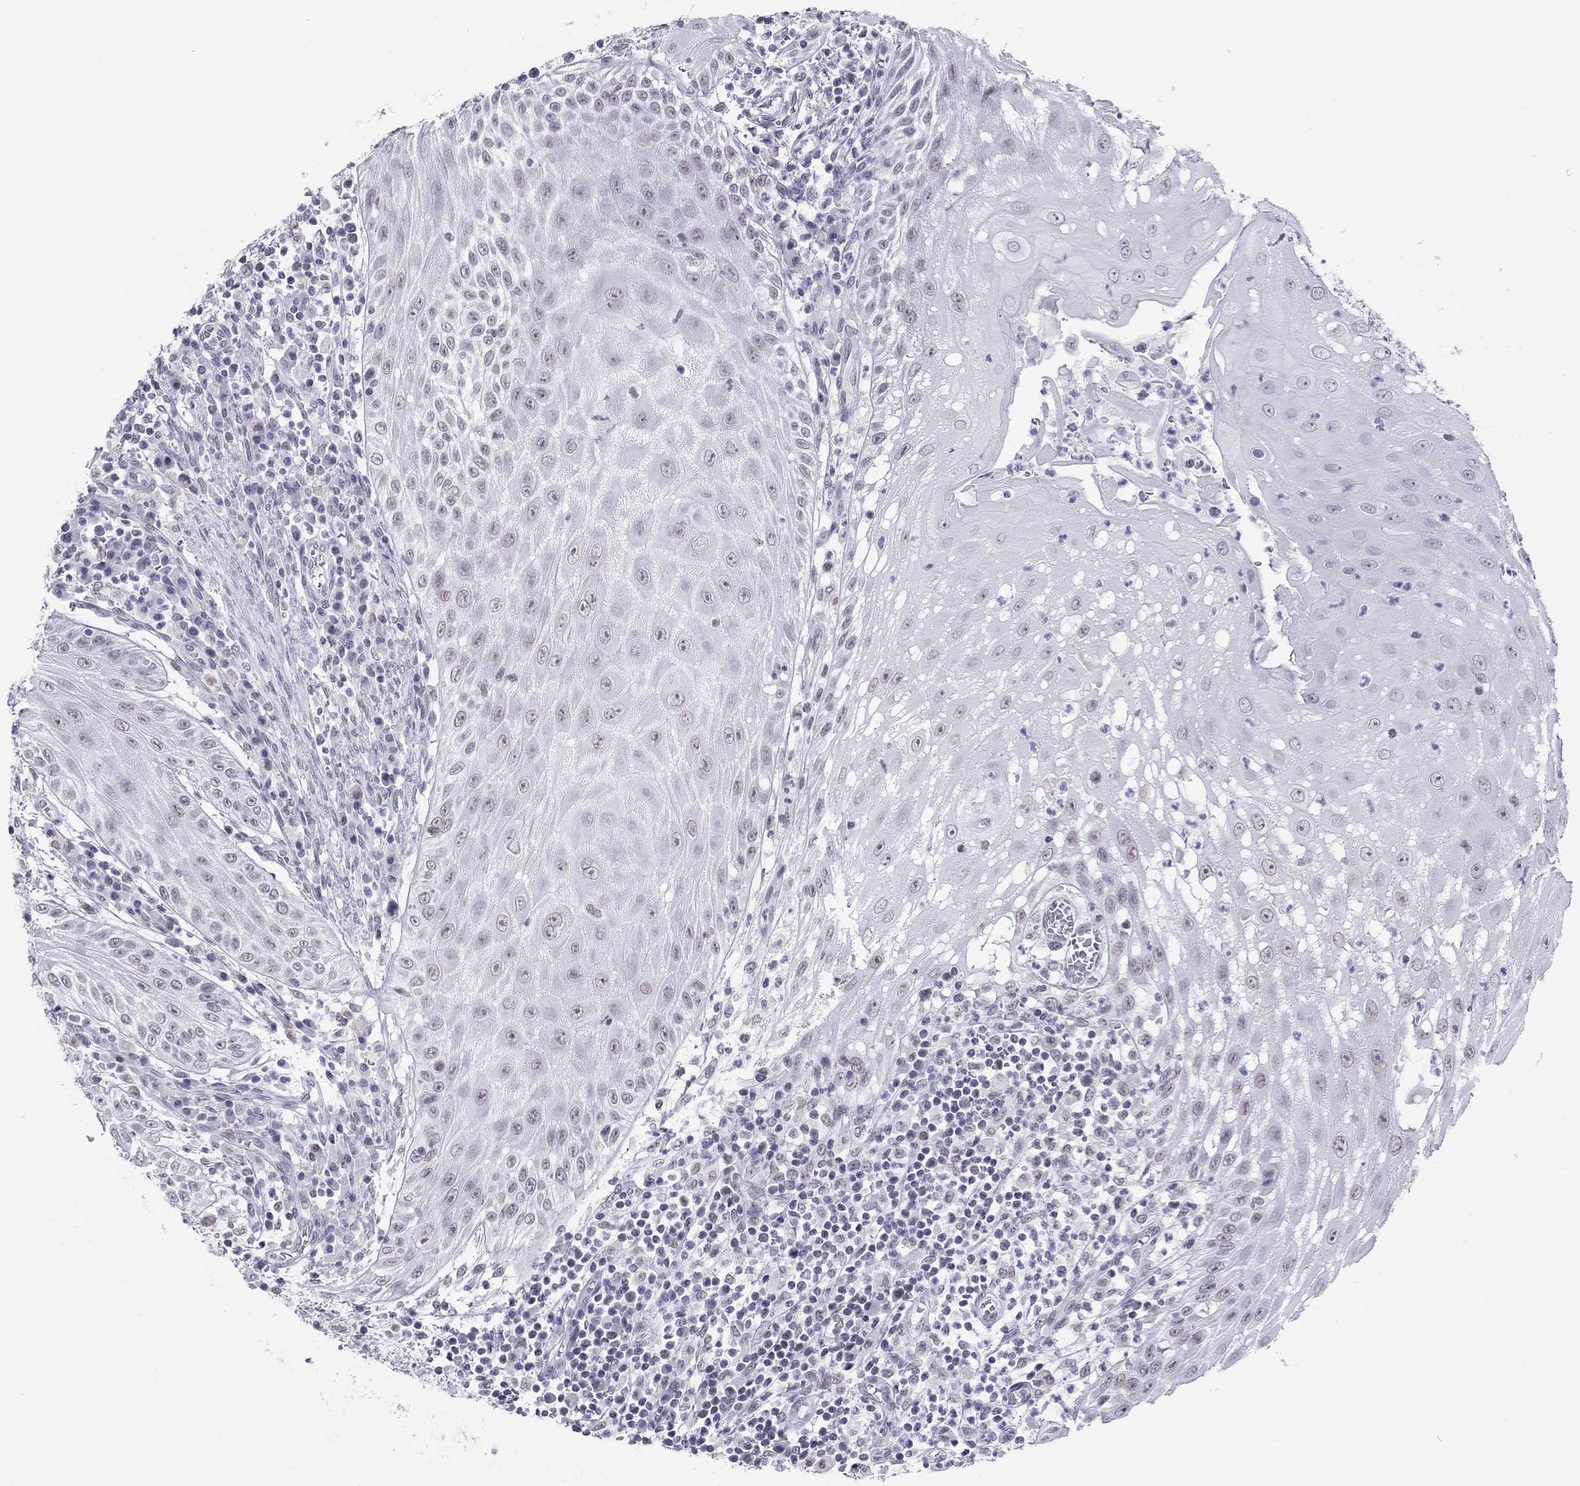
{"staining": {"intensity": "negative", "quantity": "none", "location": "none"}, "tissue": "head and neck cancer", "cell_type": "Tumor cells", "image_type": "cancer", "snomed": [{"axis": "morphology", "description": "Squamous cell carcinoma, NOS"}, {"axis": "topography", "description": "Oral tissue"}, {"axis": "topography", "description": "Head-Neck"}], "caption": "This is an immunohistochemistry histopathology image of head and neck cancer (squamous cell carcinoma). There is no staining in tumor cells.", "gene": "JHY", "patient": {"sex": "male", "age": 58}}